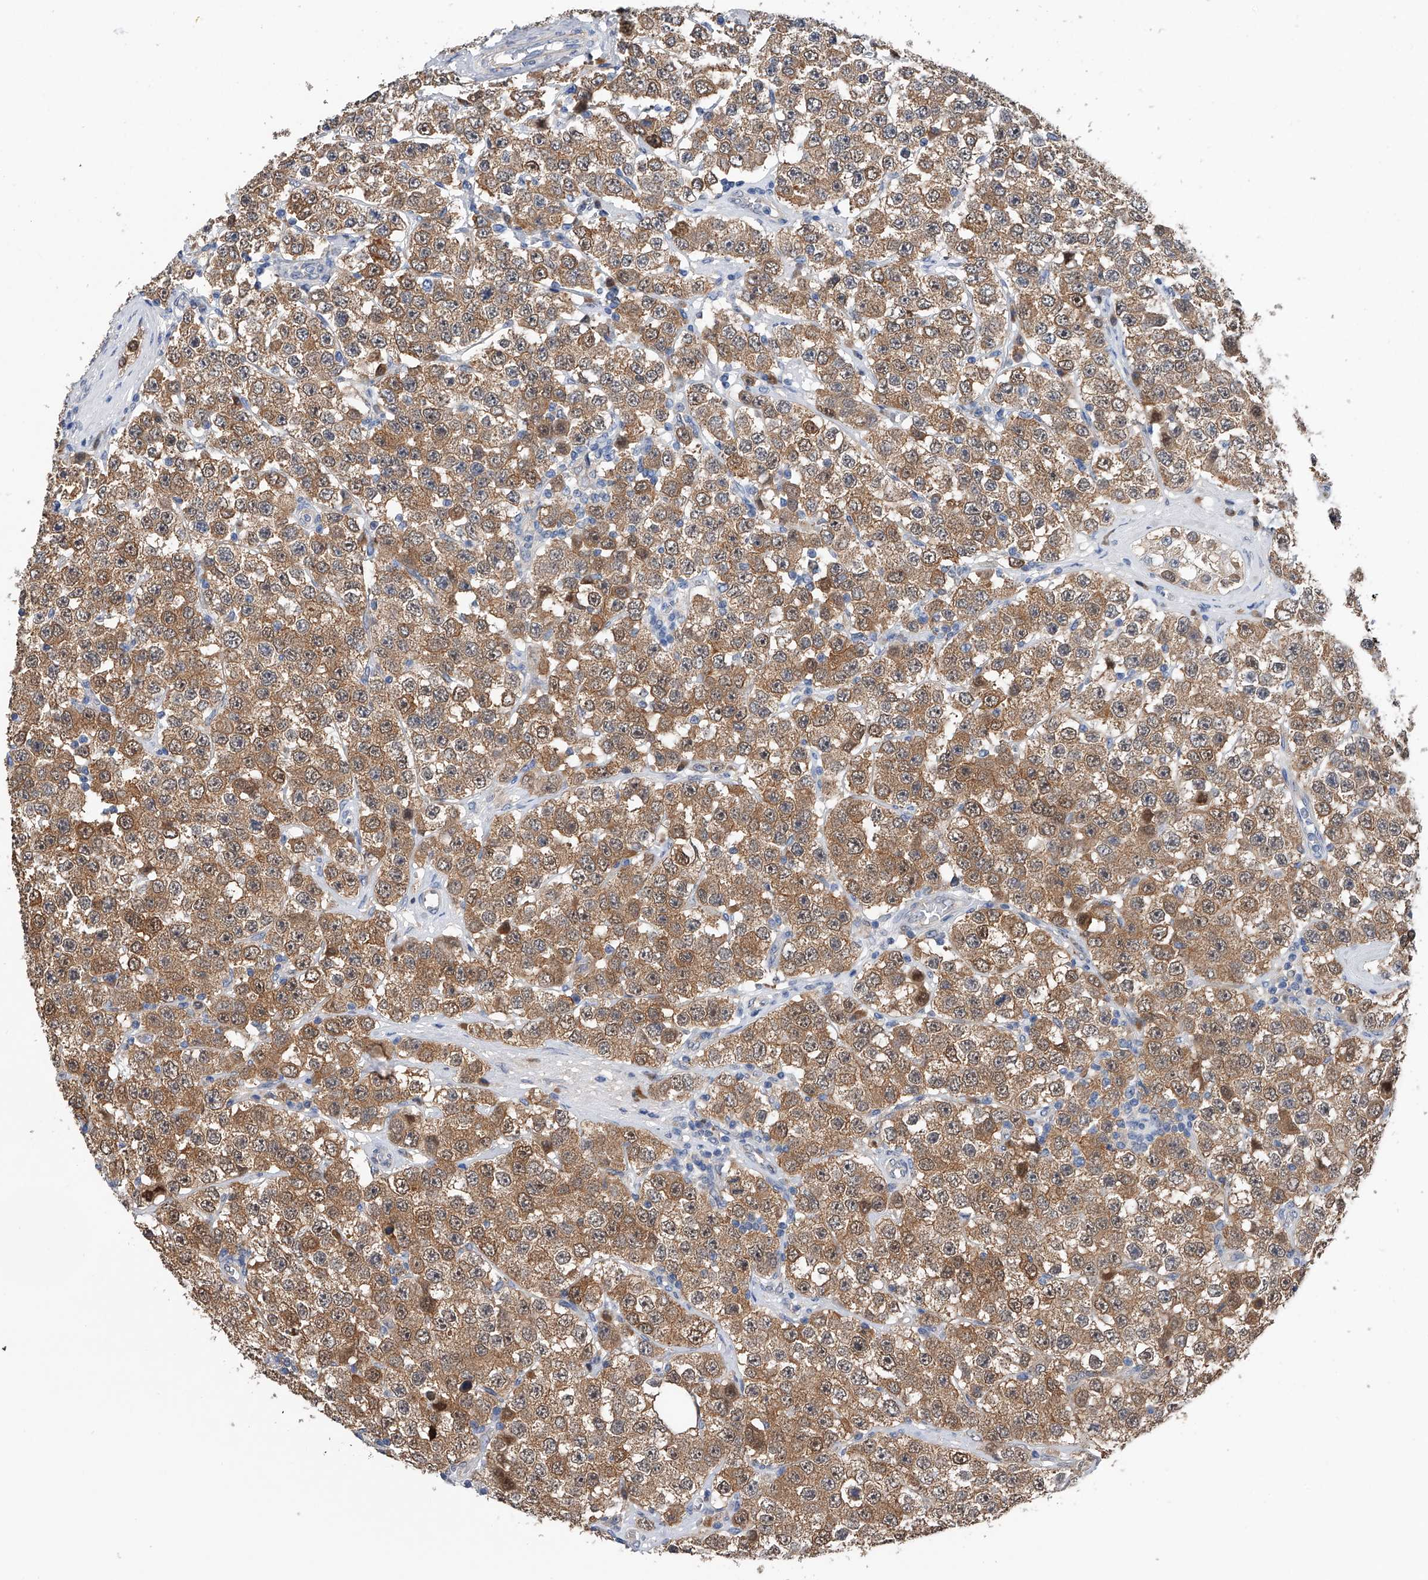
{"staining": {"intensity": "moderate", "quantity": ">75%", "location": "cytoplasmic/membranous"}, "tissue": "testis cancer", "cell_type": "Tumor cells", "image_type": "cancer", "snomed": [{"axis": "morphology", "description": "Seminoma, NOS"}, {"axis": "topography", "description": "Testis"}], "caption": "High-power microscopy captured an immunohistochemistry (IHC) image of testis cancer, revealing moderate cytoplasmic/membranous expression in about >75% of tumor cells.", "gene": "PGM3", "patient": {"sex": "male", "age": 28}}